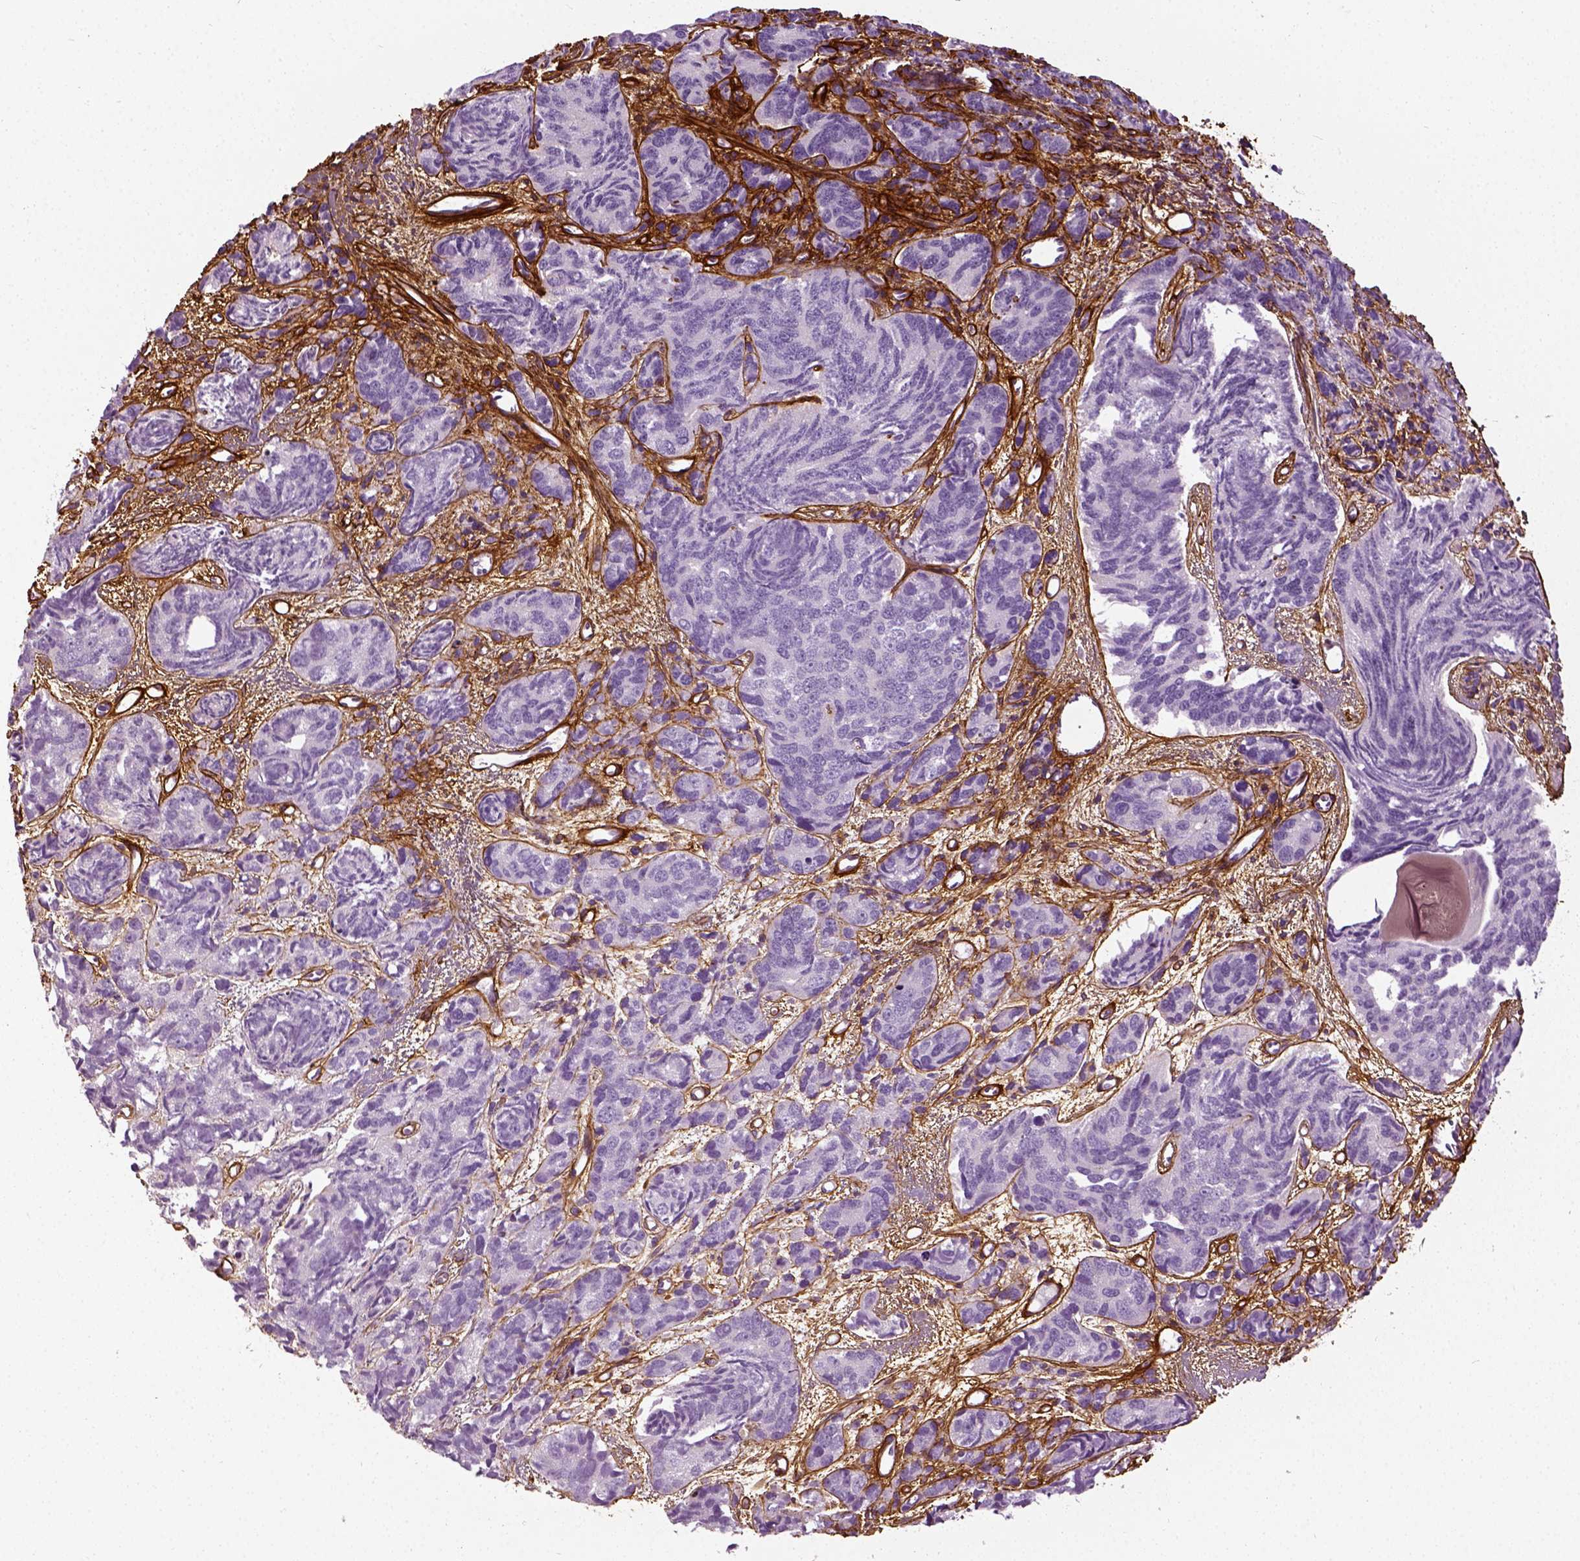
{"staining": {"intensity": "negative", "quantity": "none", "location": "none"}, "tissue": "prostate cancer", "cell_type": "Tumor cells", "image_type": "cancer", "snomed": [{"axis": "morphology", "description": "Adenocarcinoma, High grade"}, {"axis": "topography", "description": "Prostate"}], "caption": "This is an immunohistochemistry histopathology image of human prostate cancer (high-grade adenocarcinoma). There is no expression in tumor cells.", "gene": "COL6A2", "patient": {"sex": "male", "age": 77}}